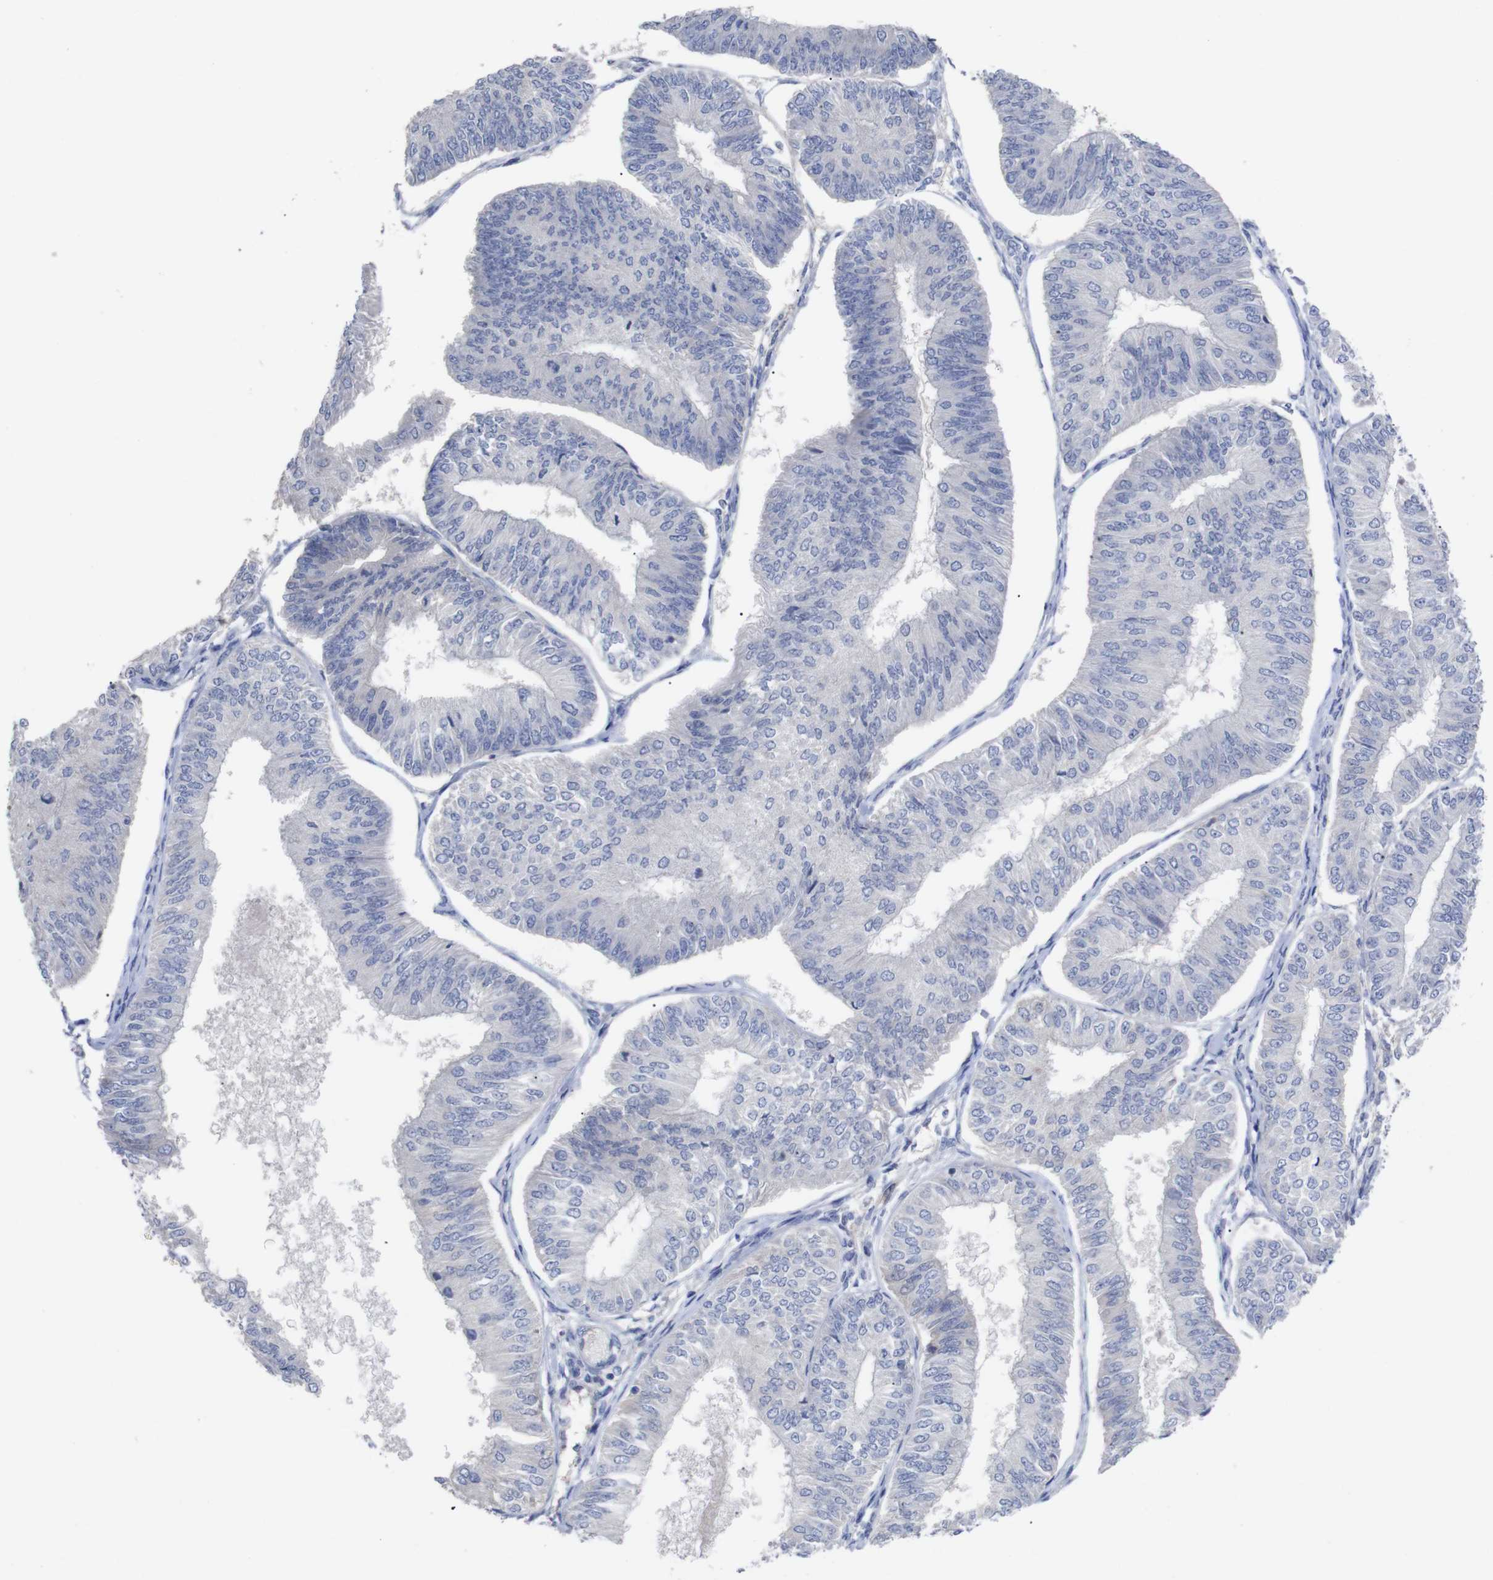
{"staining": {"intensity": "negative", "quantity": "none", "location": "none"}, "tissue": "endometrial cancer", "cell_type": "Tumor cells", "image_type": "cancer", "snomed": [{"axis": "morphology", "description": "Adenocarcinoma, NOS"}, {"axis": "topography", "description": "Endometrium"}], "caption": "Histopathology image shows no protein expression in tumor cells of adenocarcinoma (endometrial) tissue. (DAB (3,3'-diaminobenzidine) immunohistochemistry visualized using brightfield microscopy, high magnification).", "gene": "C5AR1", "patient": {"sex": "female", "age": 58}}